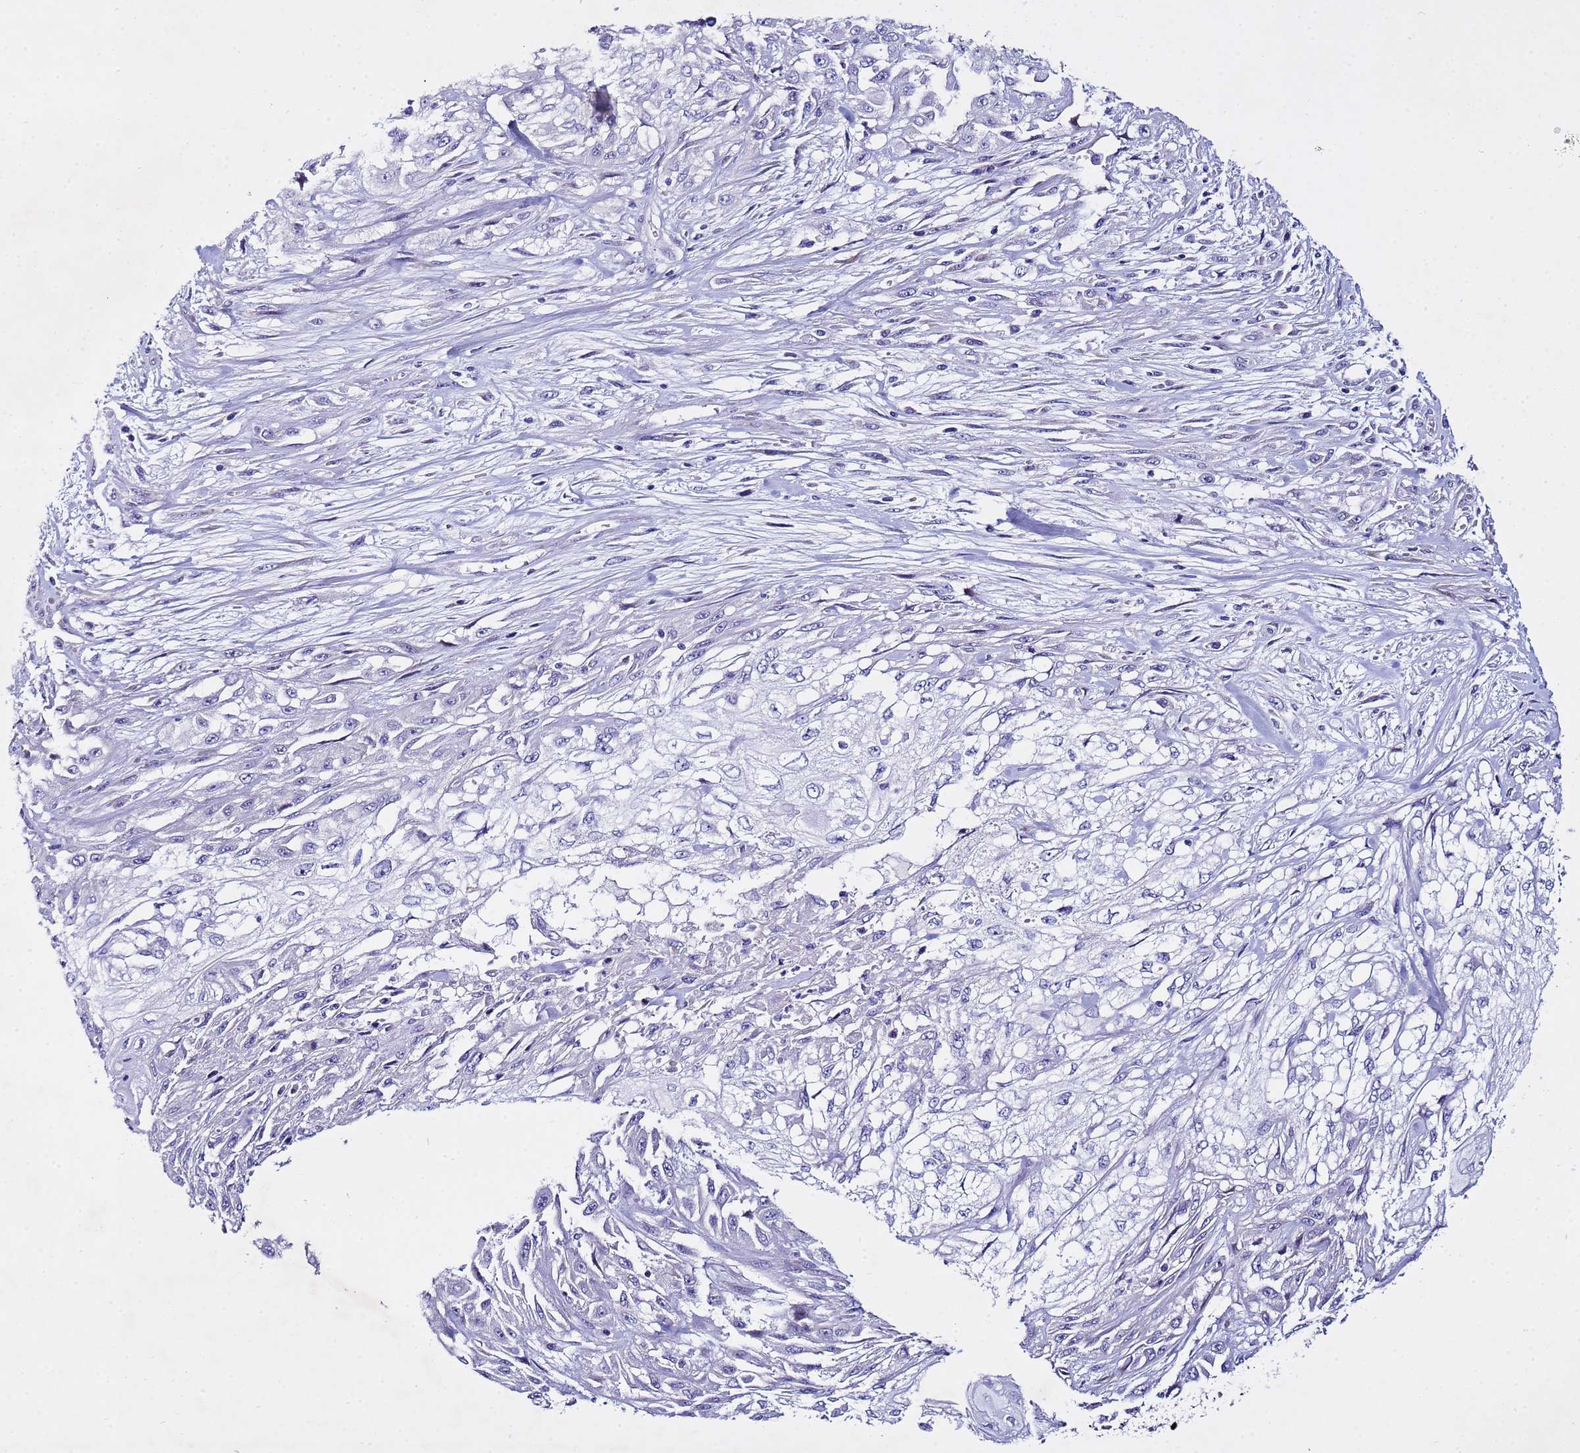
{"staining": {"intensity": "negative", "quantity": "none", "location": "none"}, "tissue": "skin cancer", "cell_type": "Tumor cells", "image_type": "cancer", "snomed": [{"axis": "morphology", "description": "Squamous cell carcinoma, NOS"}, {"axis": "morphology", "description": "Squamous cell carcinoma, metastatic, NOS"}, {"axis": "topography", "description": "Skin"}, {"axis": "topography", "description": "Lymph node"}], "caption": "Photomicrograph shows no protein staining in tumor cells of skin cancer tissue.", "gene": "IGSF11", "patient": {"sex": "male", "age": 75}}